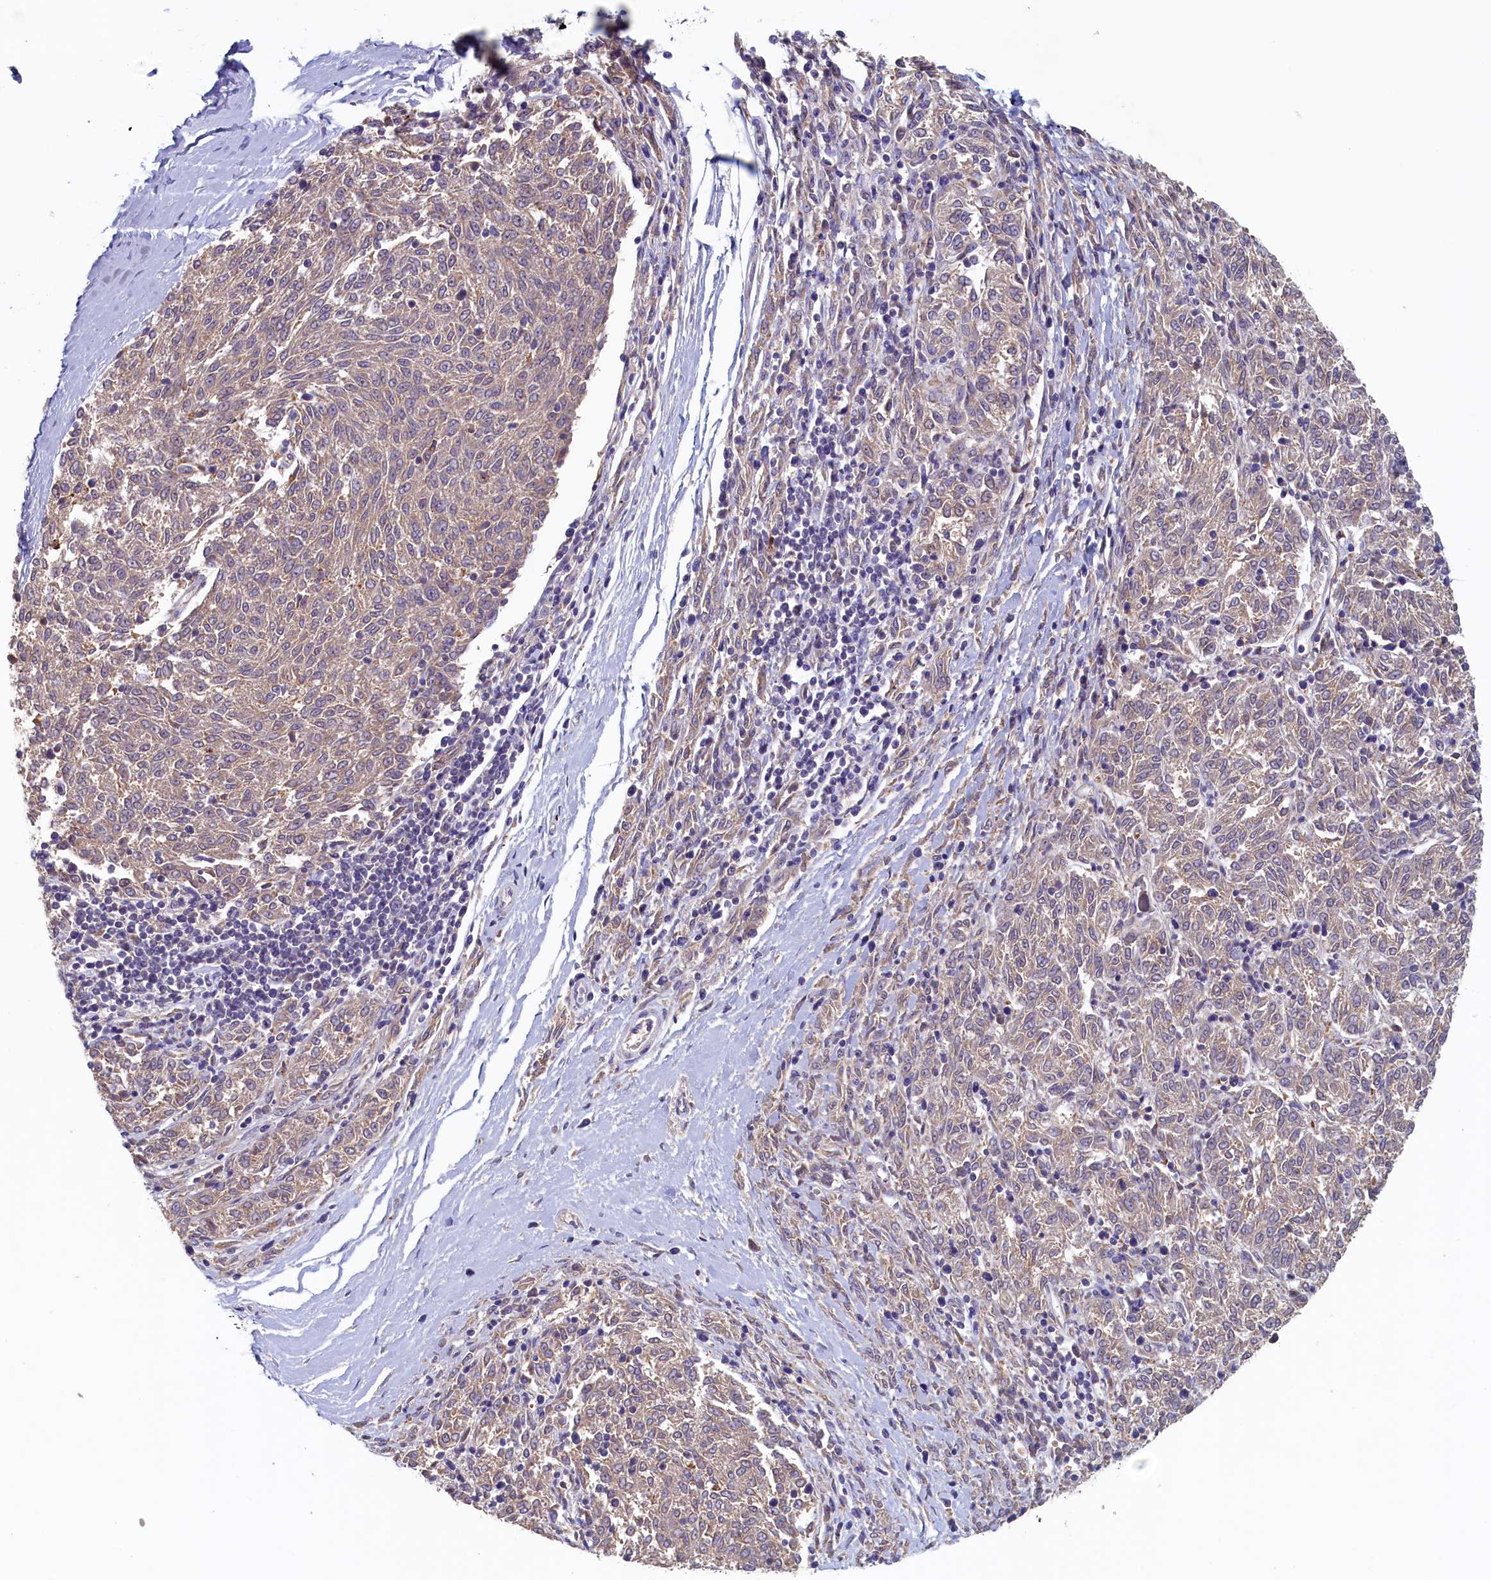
{"staining": {"intensity": "weak", "quantity": ">75%", "location": "cytoplasmic/membranous"}, "tissue": "melanoma", "cell_type": "Tumor cells", "image_type": "cancer", "snomed": [{"axis": "morphology", "description": "Malignant melanoma, NOS"}, {"axis": "topography", "description": "Skin"}], "caption": "The photomicrograph exhibits immunohistochemical staining of malignant melanoma. There is weak cytoplasmic/membranous expression is present in approximately >75% of tumor cells.", "gene": "NUBP2", "patient": {"sex": "female", "age": 72}}